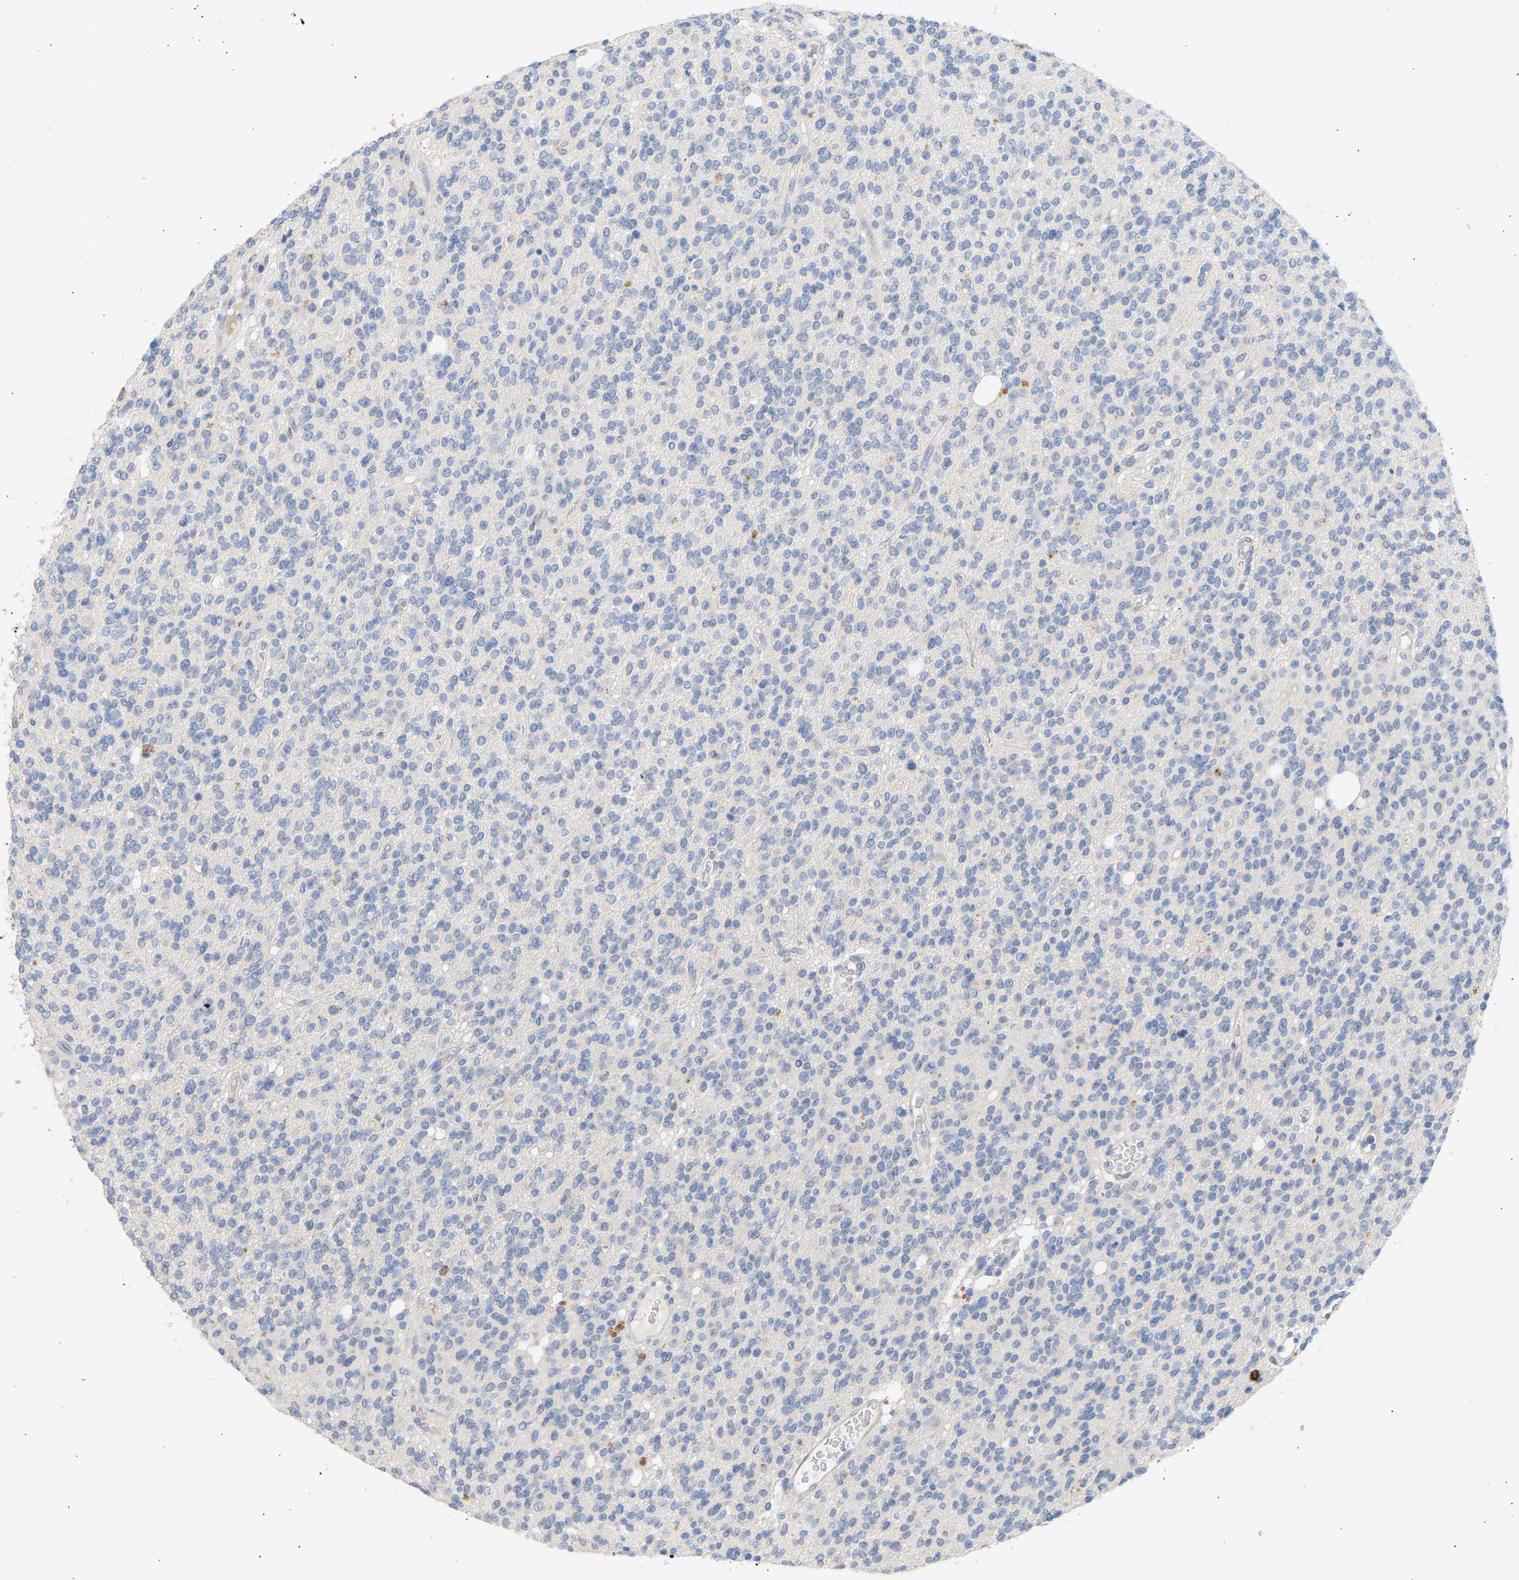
{"staining": {"intensity": "negative", "quantity": "none", "location": "none"}, "tissue": "glioma", "cell_type": "Tumor cells", "image_type": "cancer", "snomed": [{"axis": "morphology", "description": "Glioma, malignant, High grade"}, {"axis": "topography", "description": "Brain"}], "caption": "Immunohistochemistry image of glioma stained for a protein (brown), which reveals no positivity in tumor cells.", "gene": "SELENOM", "patient": {"sex": "male", "age": 34}}